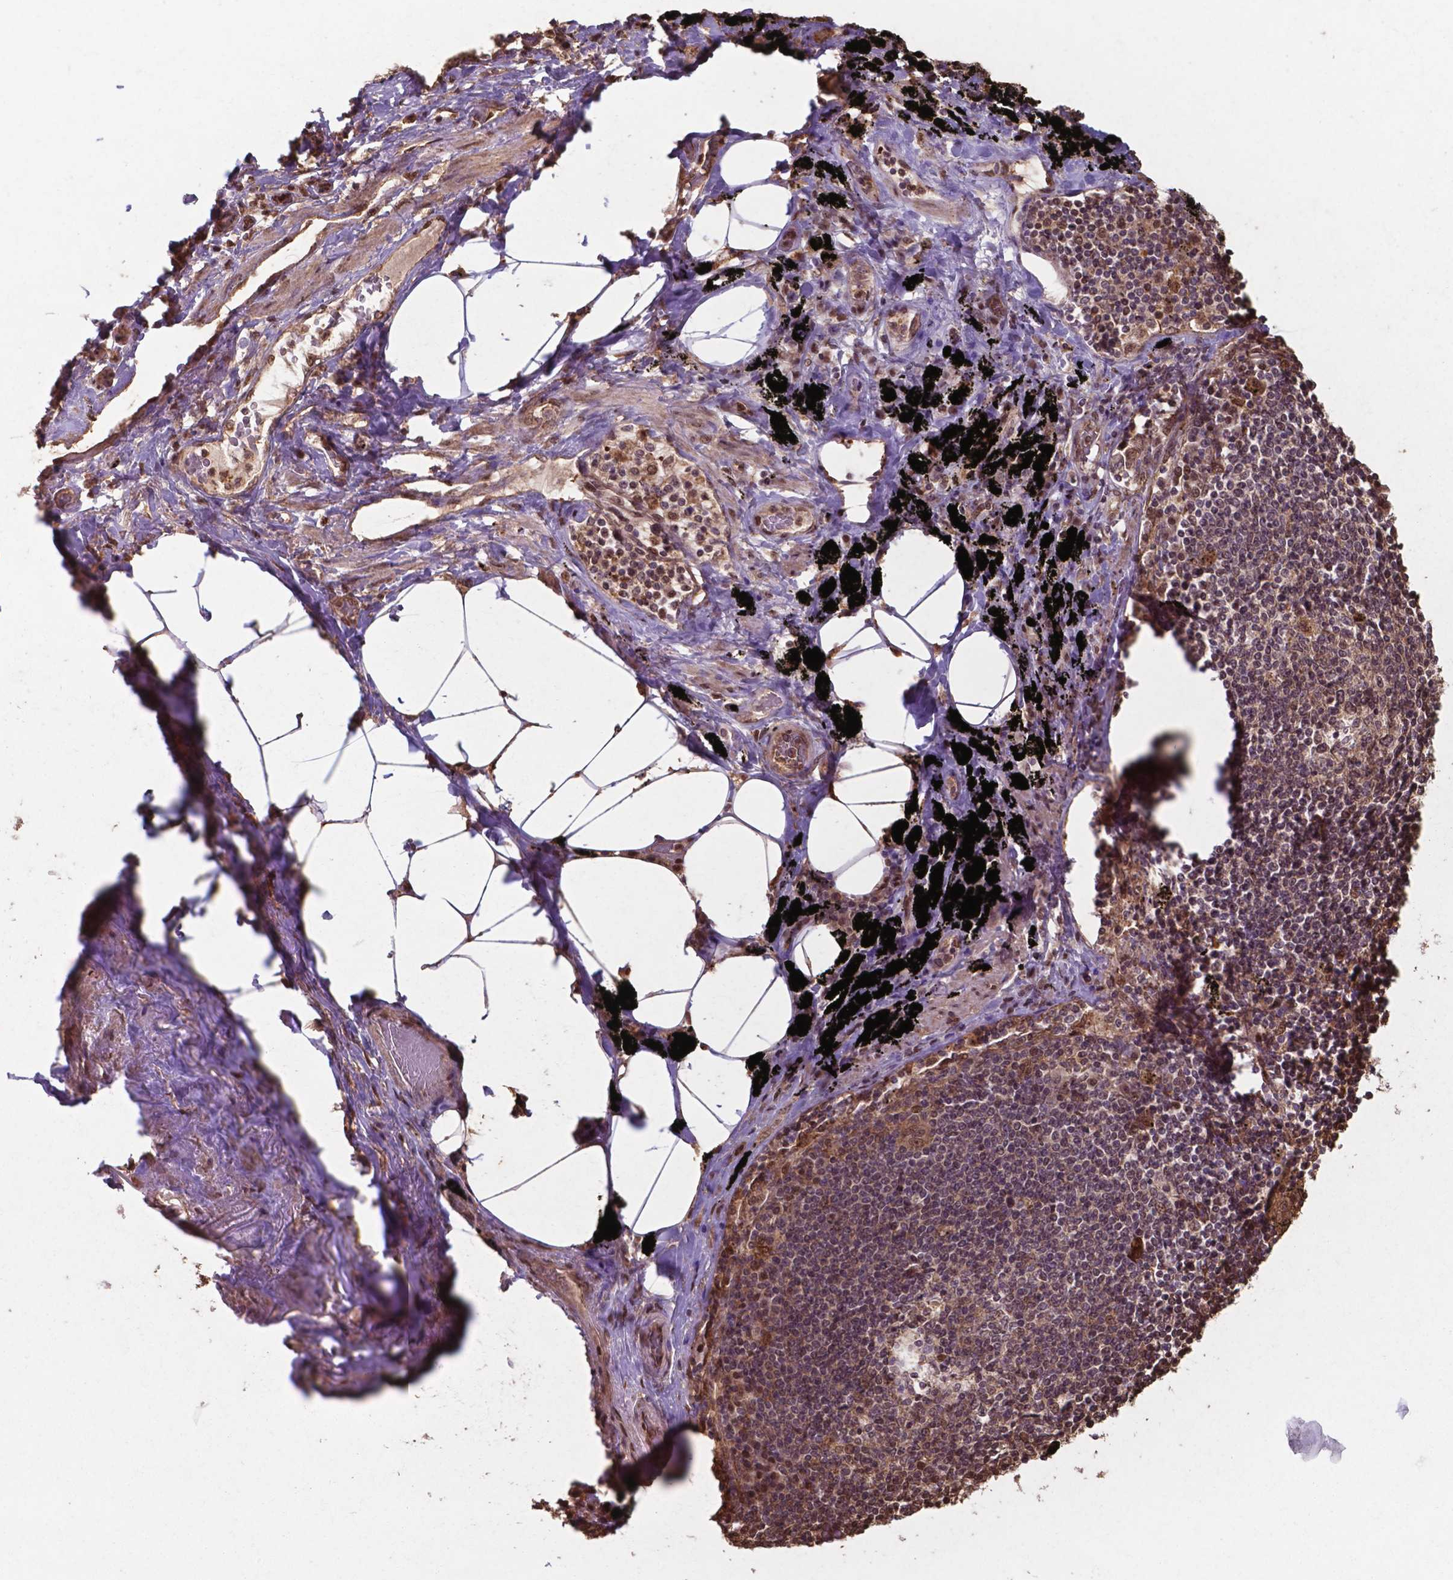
{"staining": {"intensity": "moderate", "quantity": ">75%", "location": "cytoplasmic/membranous,nuclear"}, "tissue": "adipose tissue", "cell_type": "Adipocytes", "image_type": "normal", "snomed": [{"axis": "morphology", "description": "Normal tissue, NOS"}, {"axis": "topography", "description": "Bronchus"}, {"axis": "topography", "description": "Lung"}], "caption": "A brown stain highlights moderate cytoplasmic/membranous,nuclear positivity of a protein in adipocytes of normal human adipose tissue.", "gene": "CHP2", "patient": {"sex": "female", "age": 57}}